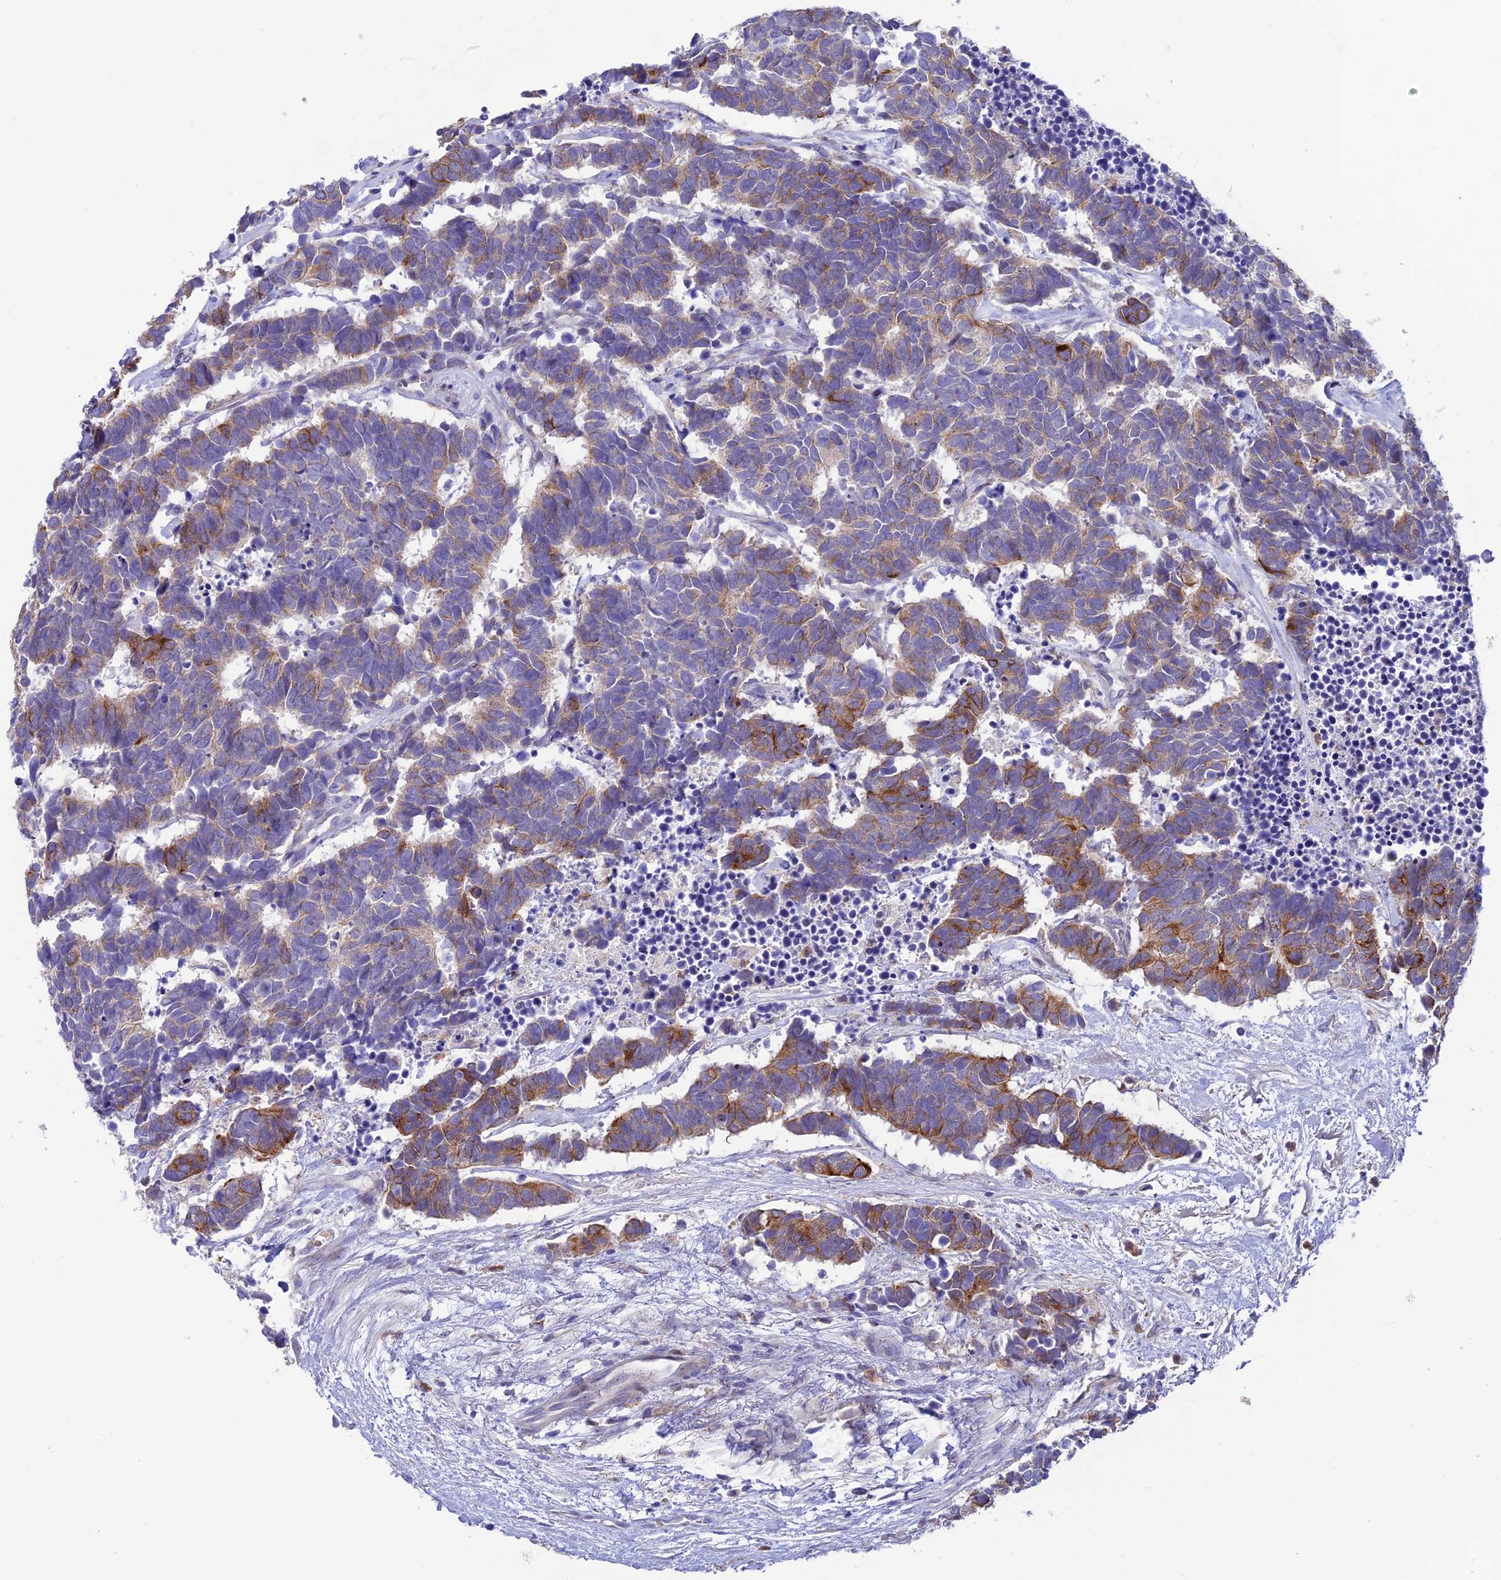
{"staining": {"intensity": "moderate", "quantity": "25%-75%", "location": "cytoplasmic/membranous"}, "tissue": "carcinoid", "cell_type": "Tumor cells", "image_type": "cancer", "snomed": [{"axis": "morphology", "description": "Carcinoma, NOS"}, {"axis": "morphology", "description": "Carcinoid, malignant, NOS"}, {"axis": "topography", "description": "Urinary bladder"}], "caption": "A photomicrograph showing moderate cytoplasmic/membranous staining in about 25%-75% of tumor cells in carcinoid, as visualized by brown immunohistochemical staining.", "gene": "JMY", "patient": {"sex": "male", "age": 57}}